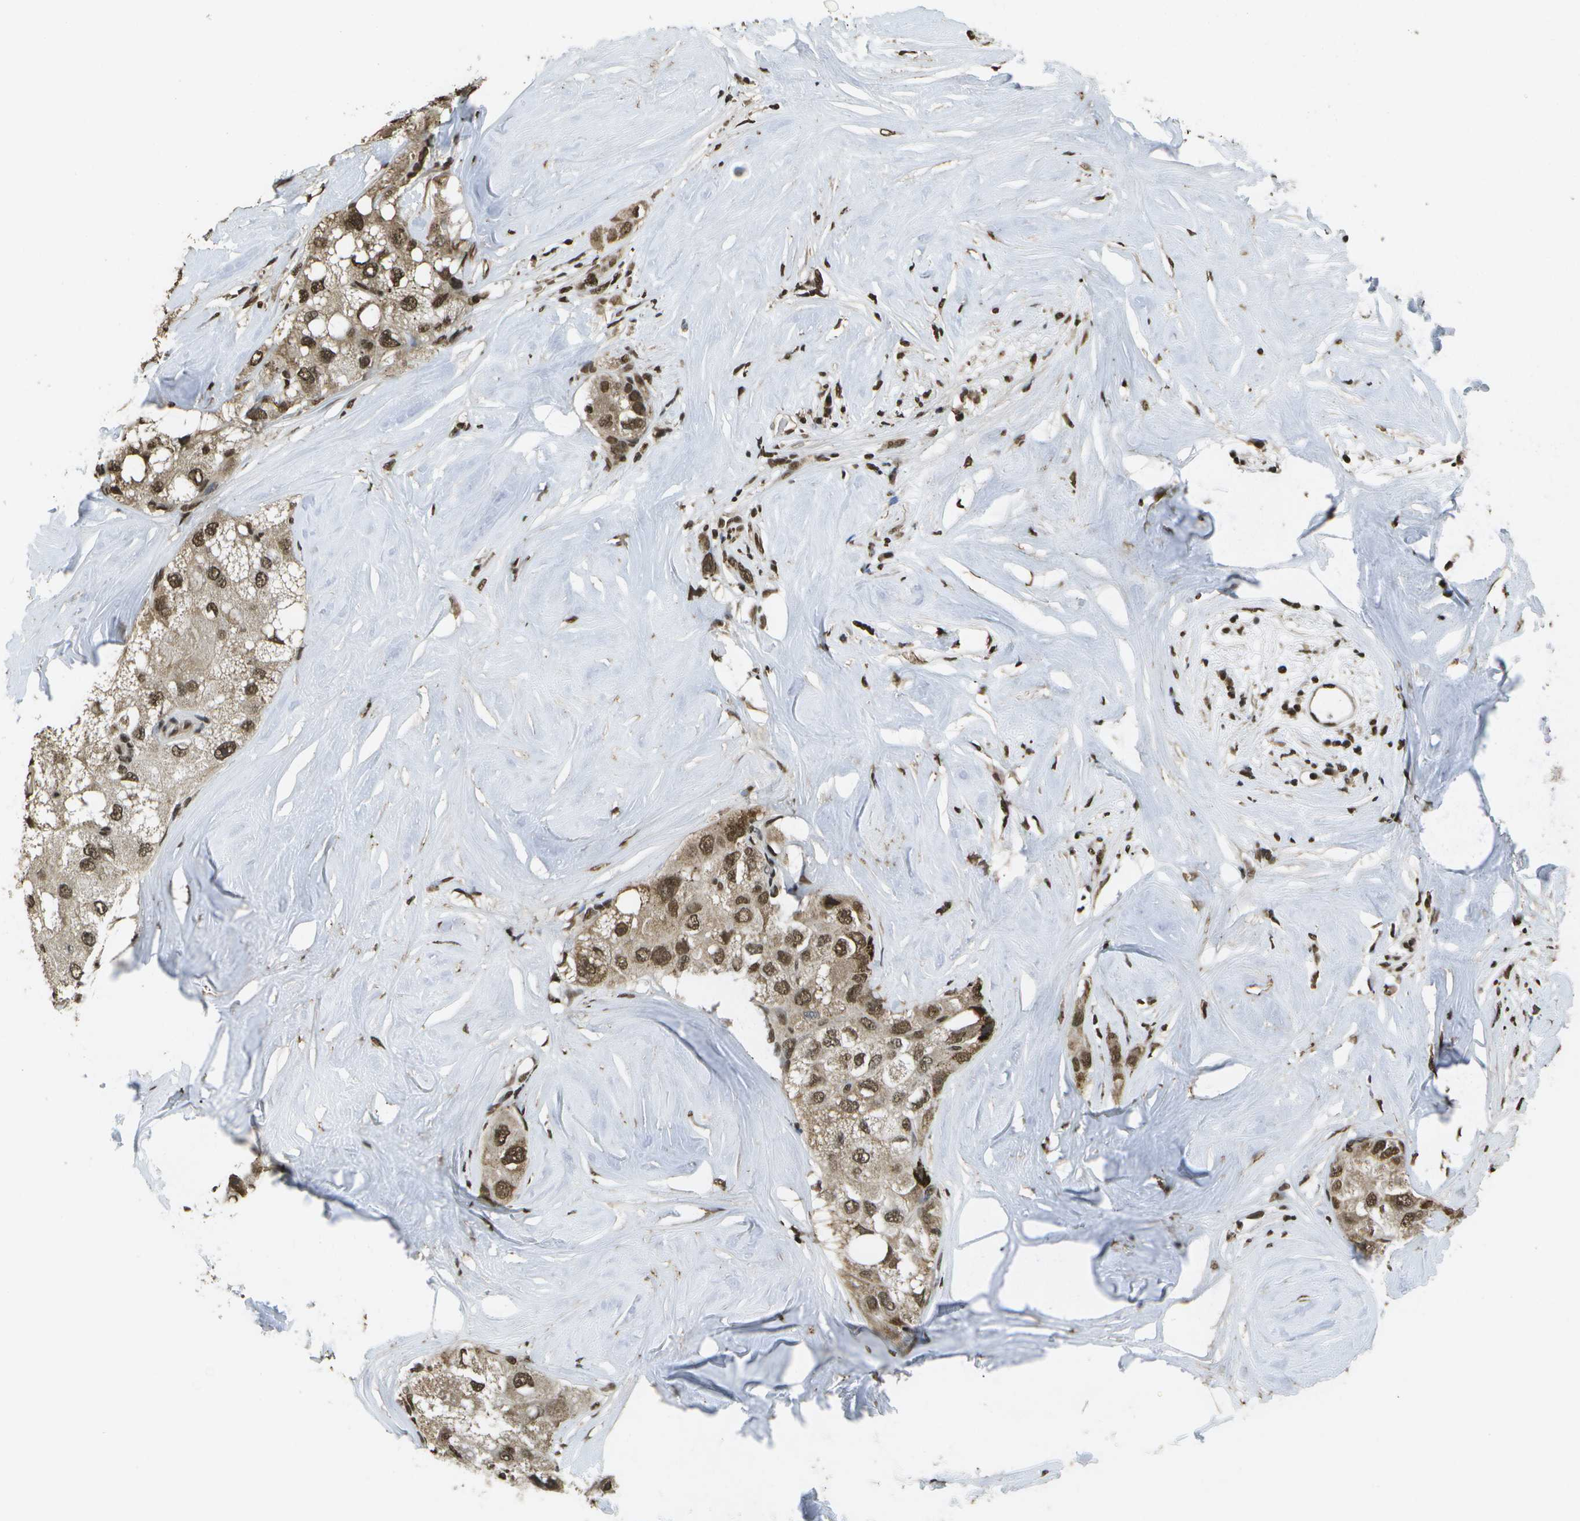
{"staining": {"intensity": "moderate", "quantity": ">75%", "location": "cytoplasmic/membranous,nuclear"}, "tissue": "liver cancer", "cell_type": "Tumor cells", "image_type": "cancer", "snomed": [{"axis": "morphology", "description": "Carcinoma, Hepatocellular, NOS"}, {"axis": "topography", "description": "Liver"}], "caption": "DAB immunohistochemical staining of liver cancer shows moderate cytoplasmic/membranous and nuclear protein positivity in about >75% of tumor cells.", "gene": "SPEN", "patient": {"sex": "male", "age": 80}}